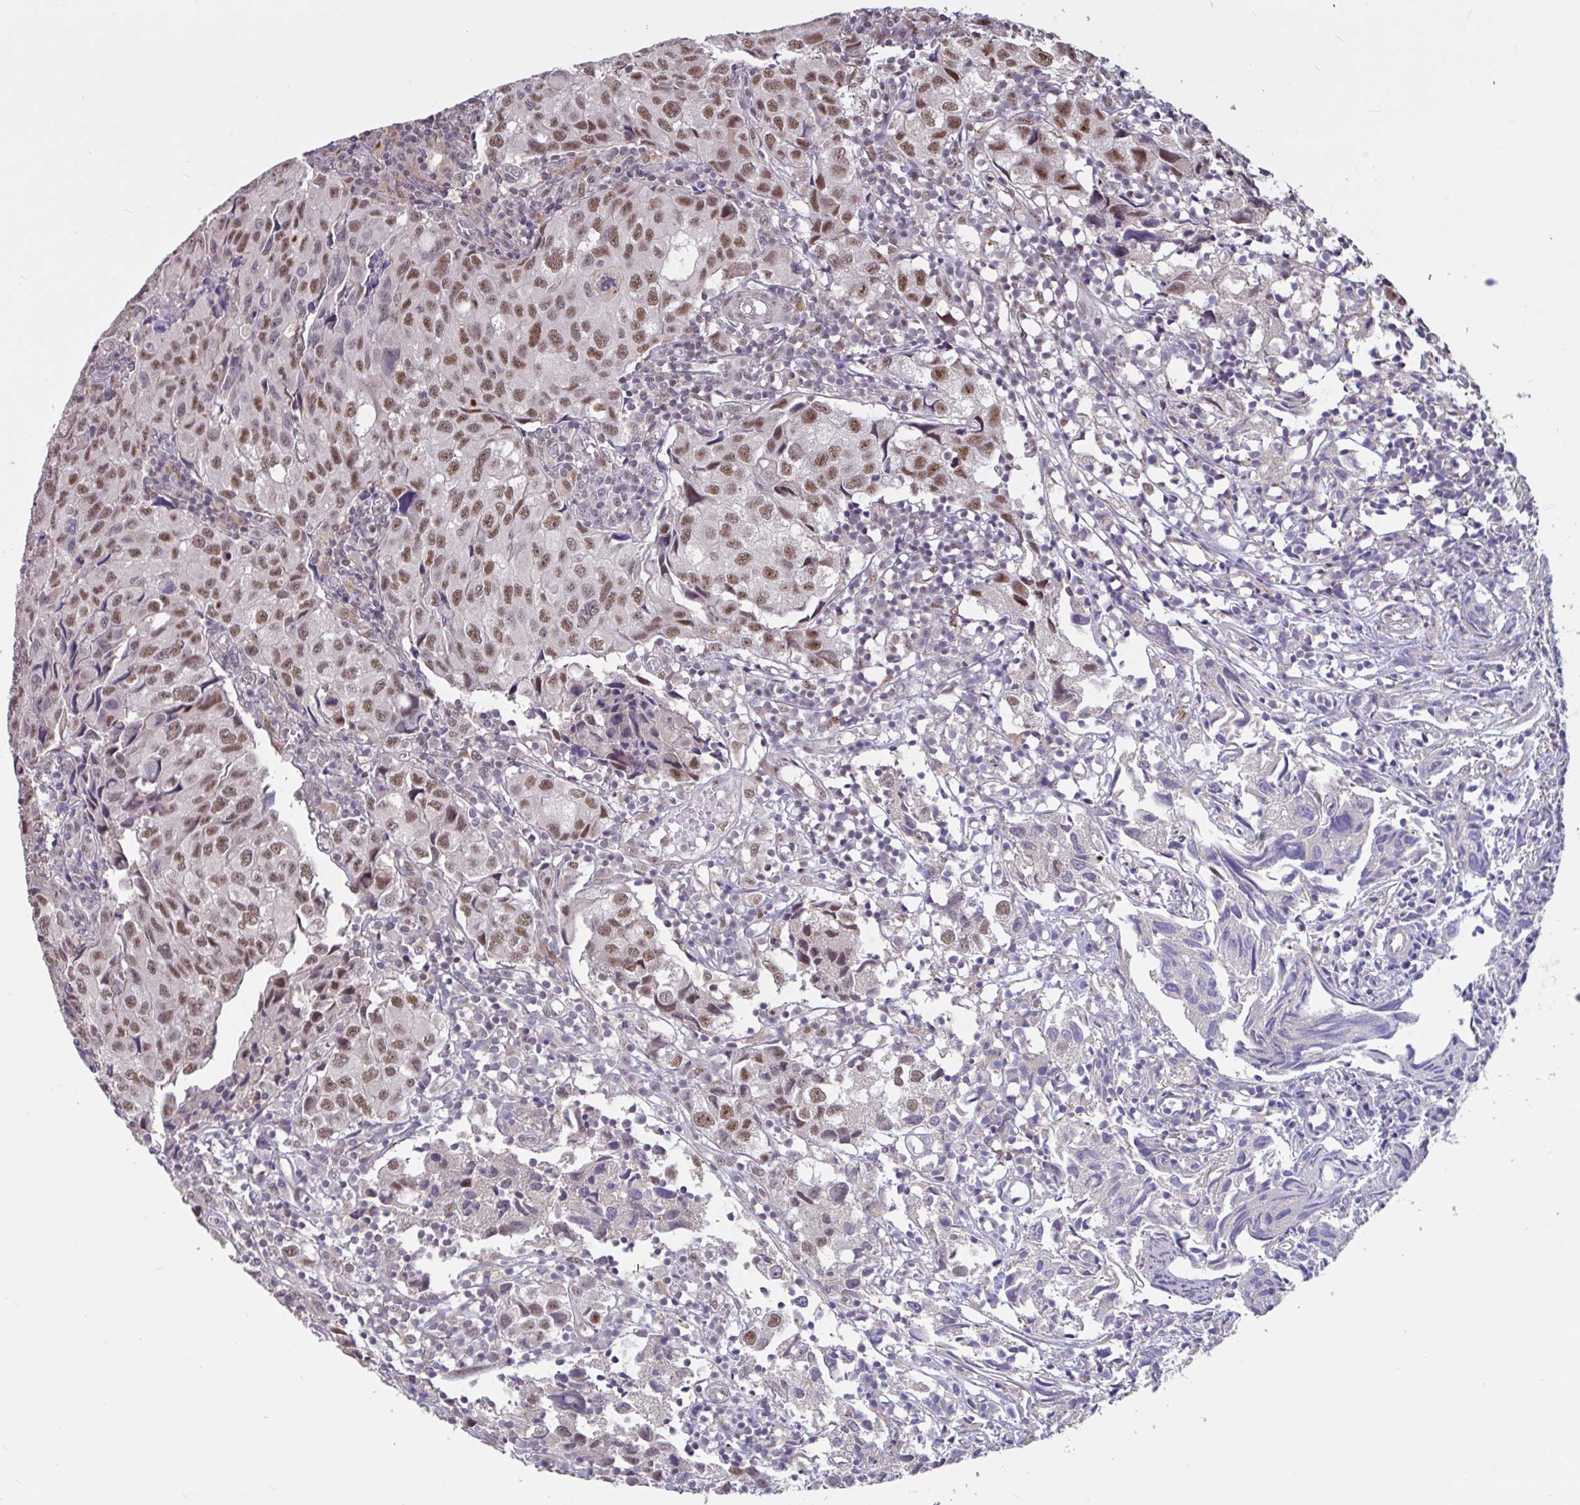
{"staining": {"intensity": "moderate", "quantity": "25%-75%", "location": "nuclear"}, "tissue": "urothelial cancer", "cell_type": "Tumor cells", "image_type": "cancer", "snomed": [{"axis": "morphology", "description": "Urothelial carcinoma, High grade"}, {"axis": "topography", "description": "Urinary bladder"}], "caption": "A medium amount of moderate nuclear expression is appreciated in approximately 25%-75% of tumor cells in urothelial cancer tissue.", "gene": "DDX39A", "patient": {"sex": "female", "age": 75}}